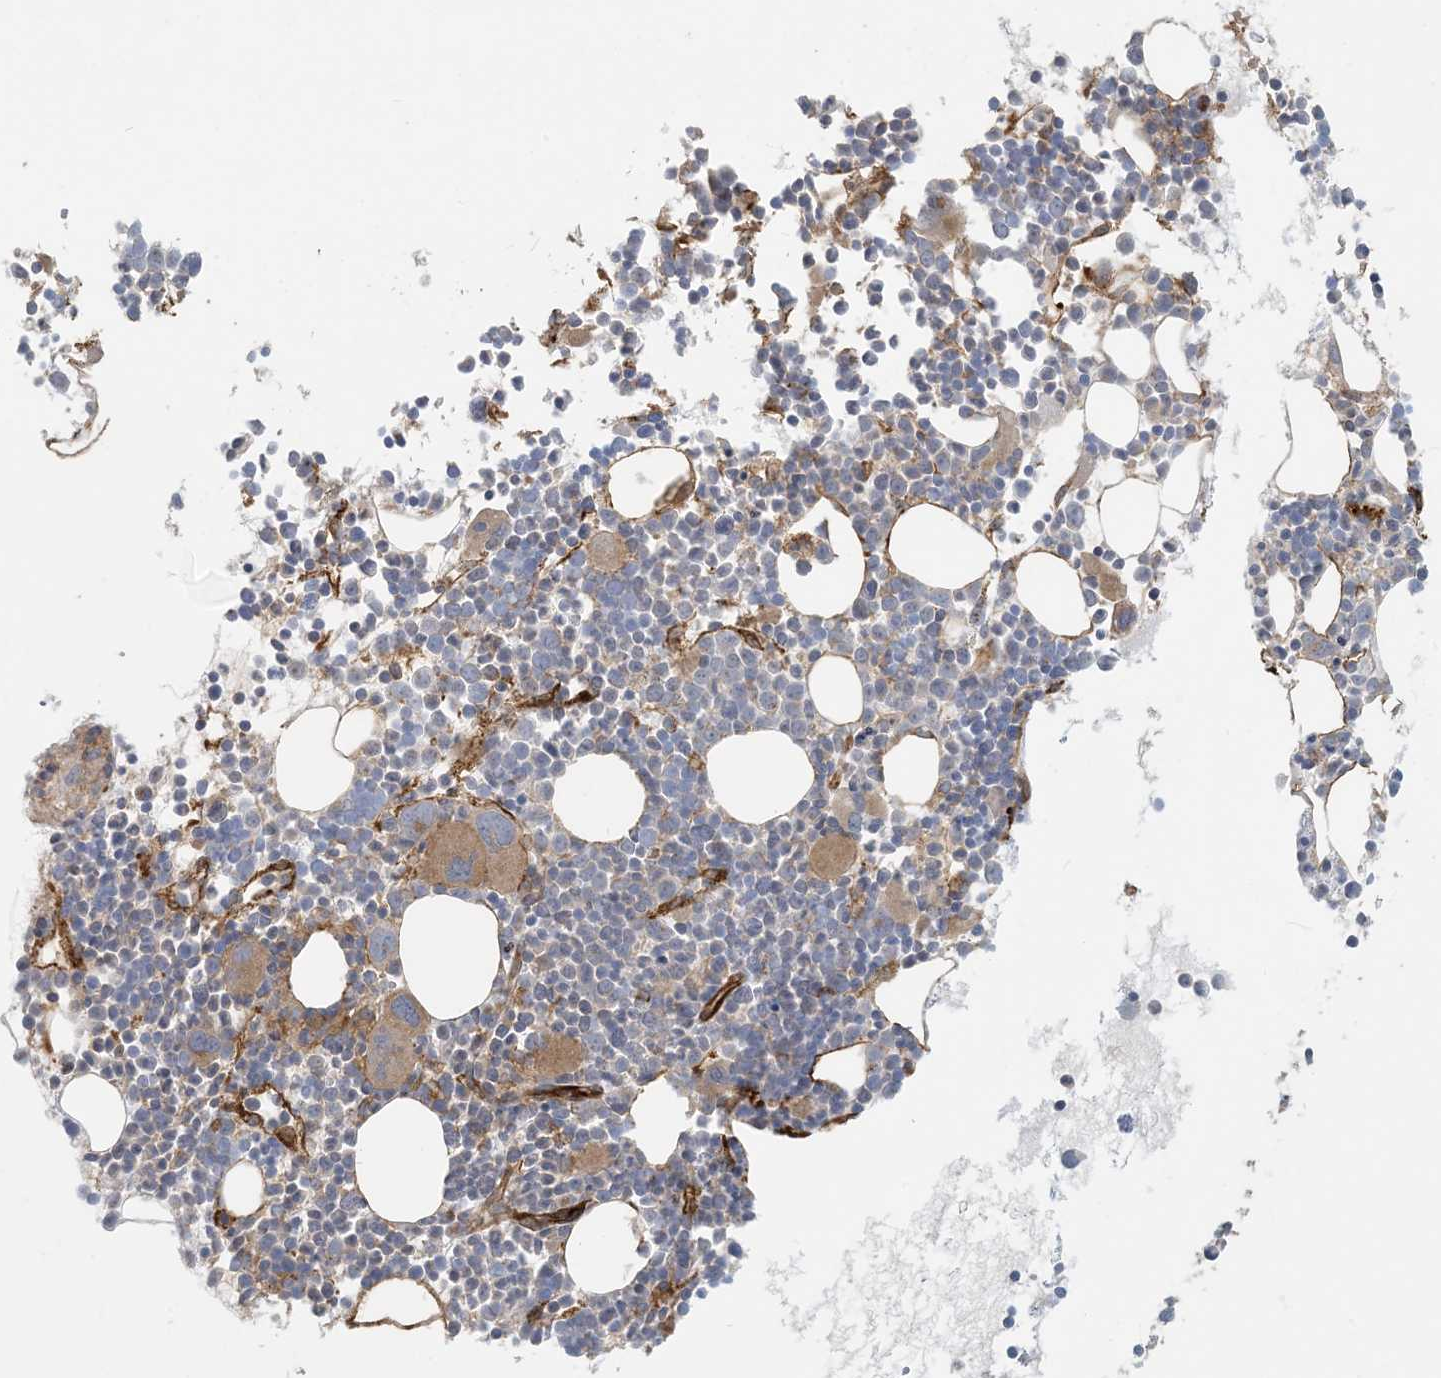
{"staining": {"intensity": "moderate", "quantity": "<25%", "location": "cytoplasmic/membranous"}, "tissue": "bone marrow", "cell_type": "Hematopoietic cells", "image_type": "normal", "snomed": [{"axis": "morphology", "description": "Normal tissue, NOS"}, {"axis": "topography", "description": "Bone marrow"}], "caption": "IHC of unremarkable human bone marrow demonstrates low levels of moderate cytoplasmic/membranous staining in about <25% of hematopoietic cells.", "gene": "BCORL1", "patient": {"sex": "female", "age": 62}}